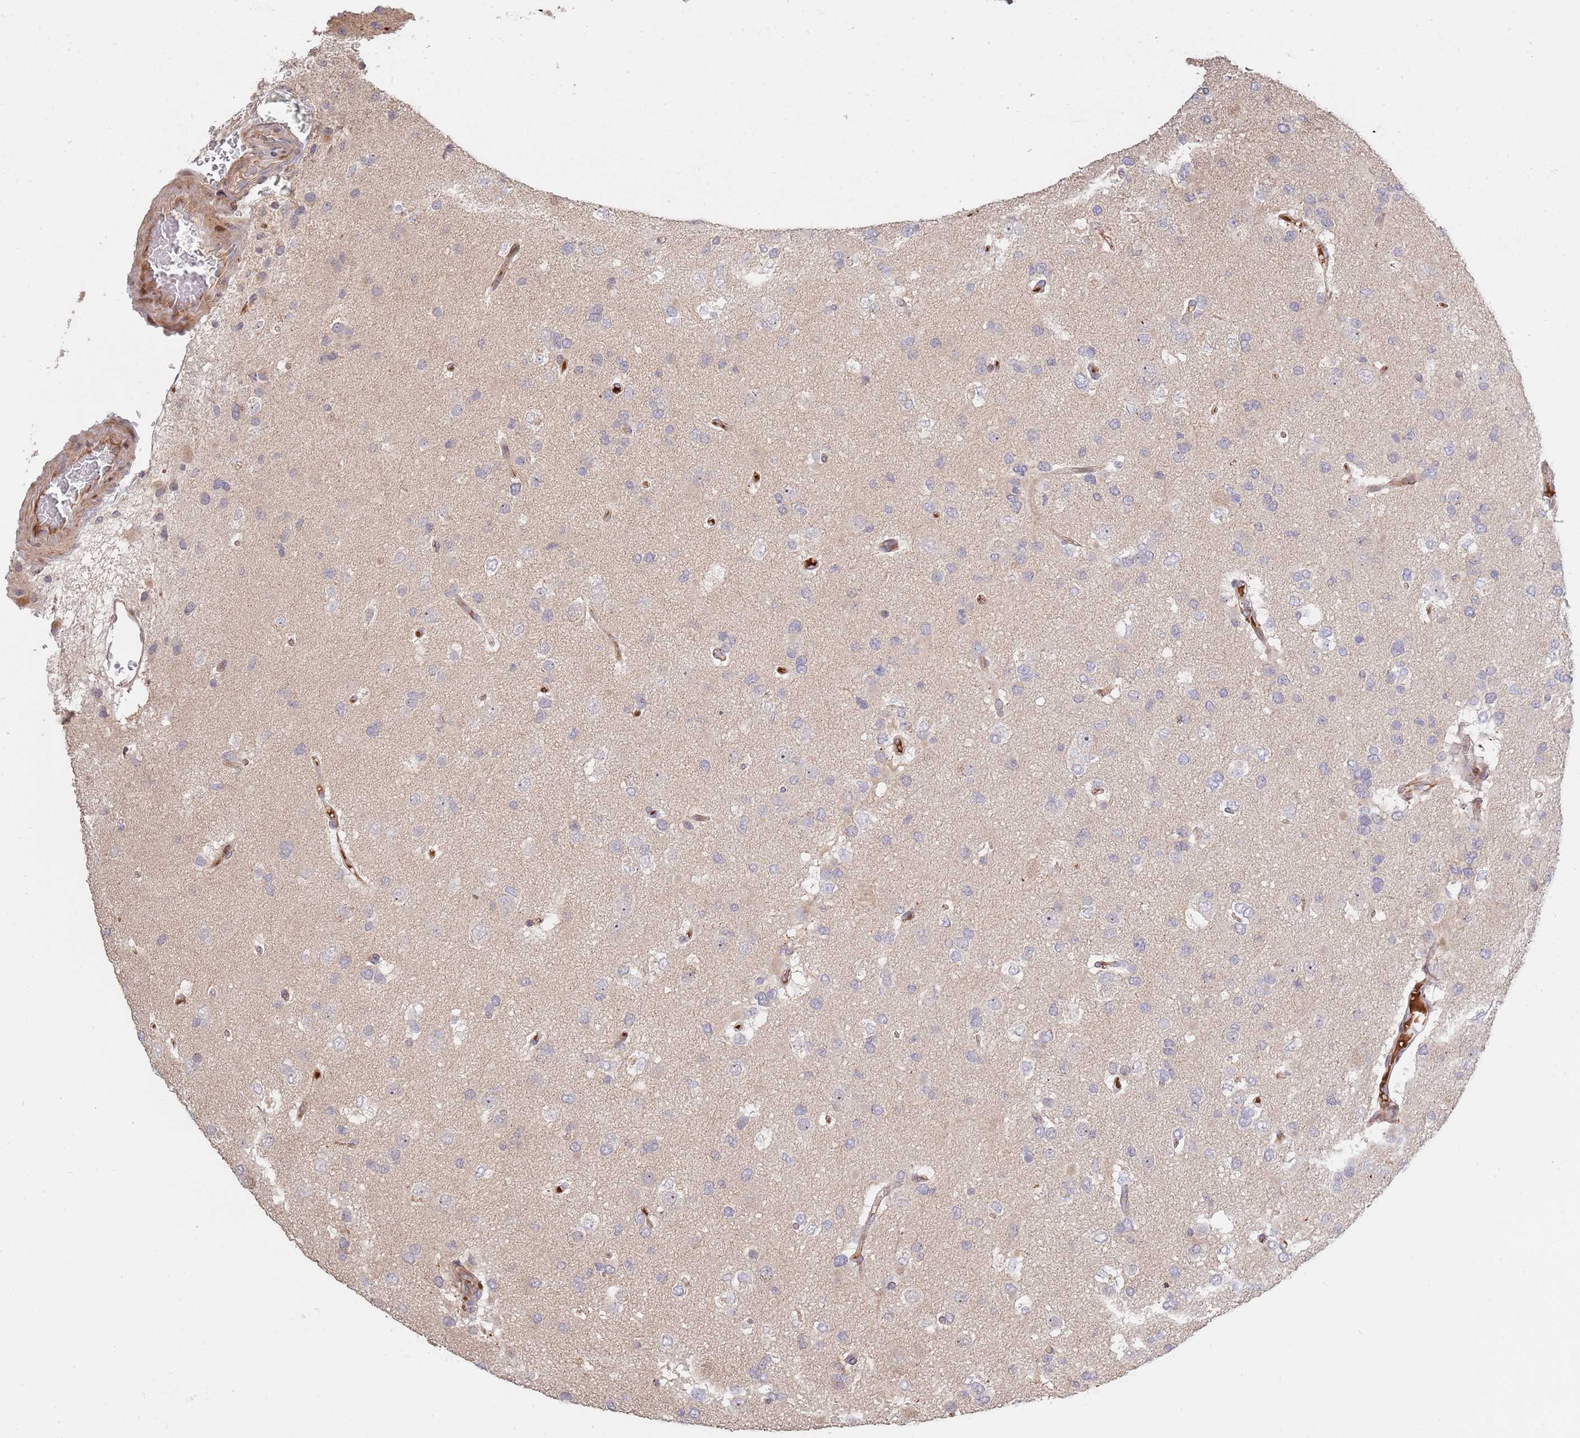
{"staining": {"intensity": "negative", "quantity": "none", "location": "none"}, "tissue": "glioma", "cell_type": "Tumor cells", "image_type": "cancer", "snomed": [{"axis": "morphology", "description": "Glioma, malignant, High grade"}, {"axis": "topography", "description": "Brain"}], "caption": "Image shows no protein positivity in tumor cells of glioma tissue.", "gene": "SYNDIG1L", "patient": {"sex": "male", "age": 53}}